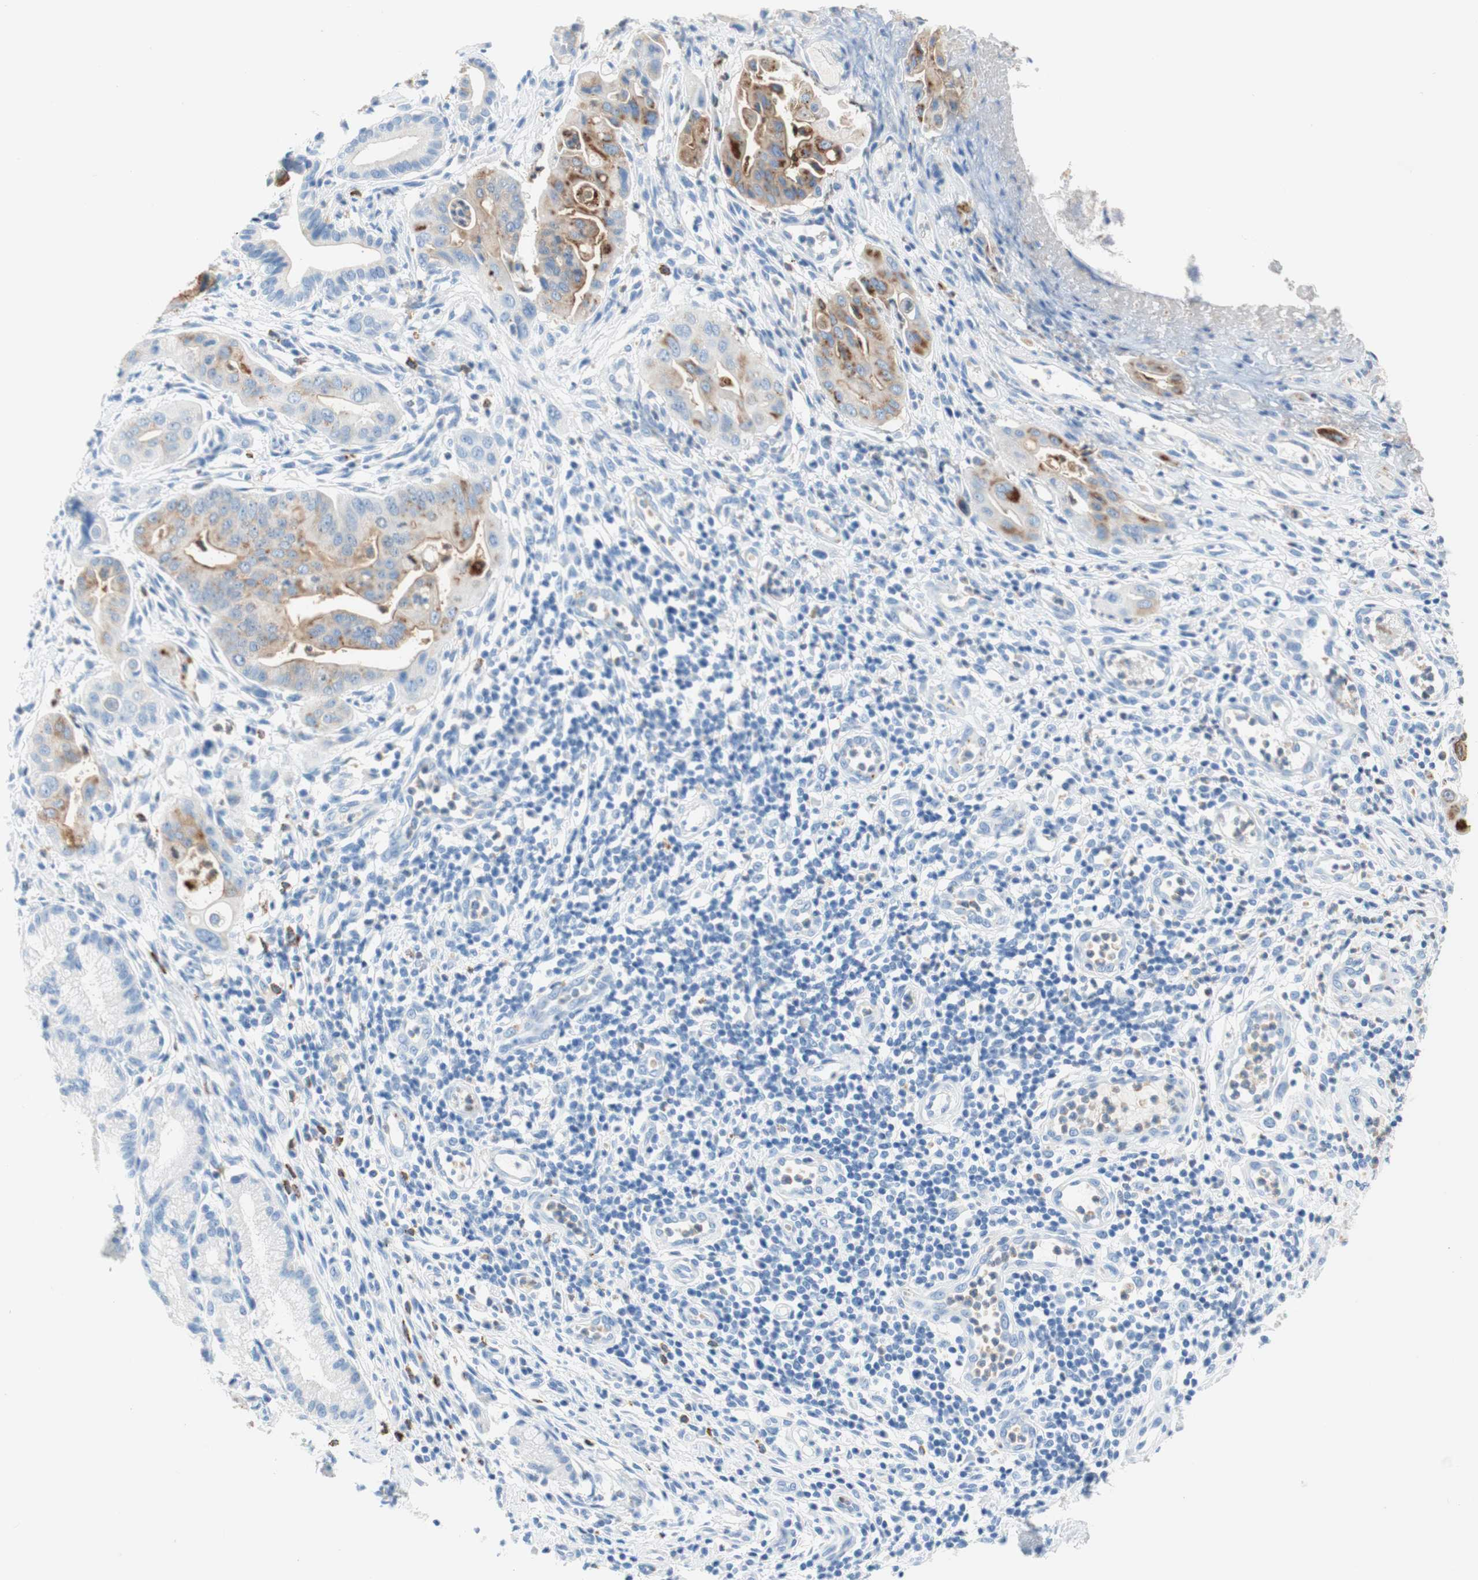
{"staining": {"intensity": "weak", "quantity": ">75%", "location": "cytoplasmic/membranous"}, "tissue": "pancreatic cancer", "cell_type": "Tumor cells", "image_type": "cancer", "snomed": [{"axis": "morphology", "description": "Adenocarcinoma, NOS"}, {"axis": "topography", "description": "Pancreas"}], "caption": "Tumor cells demonstrate weak cytoplasmic/membranous expression in approximately >75% of cells in adenocarcinoma (pancreatic).", "gene": "CEACAM1", "patient": {"sex": "female", "age": 75}}